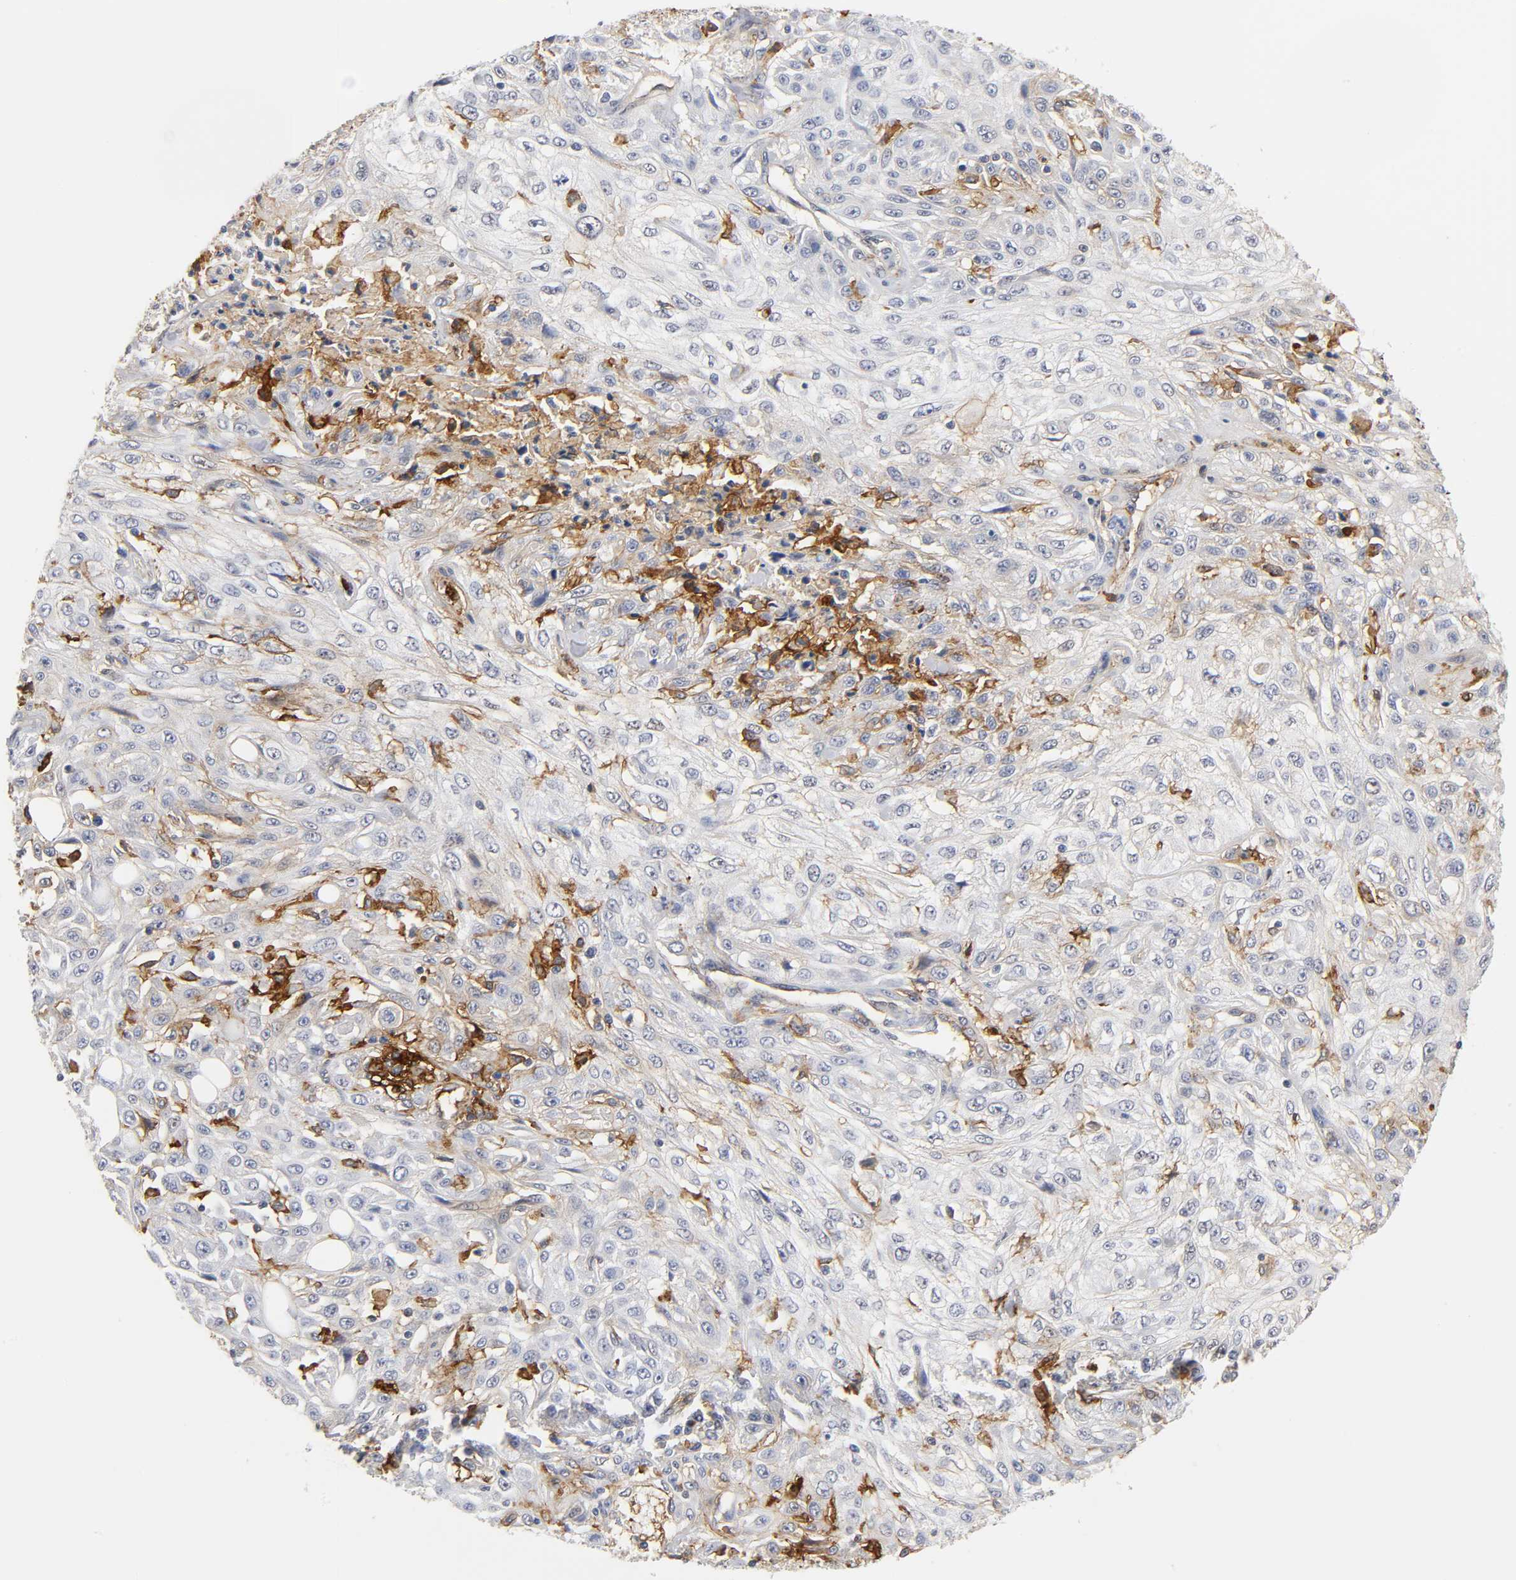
{"staining": {"intensity": "moderate", "quantity": "<25%", "location": "cytoplasmic/membranous"}, "tissue": "skin cancer", "cell_type": "Tumor cells", "image_type": "cancer", "snomed": [{"axis": "morphology", "description": "Squamous cell carcinoma, NOS"}, {"axis": "topography", "description": "Skin"}], "caption": "DAB immunohistochemical staining of skin squamous cell carcinoma displays moderate cytoplasmic/membranous protein positivity in about <25% of tumor cells.", "gene": "ICAM1", "patient": {"sex": "male", "age": 75}}